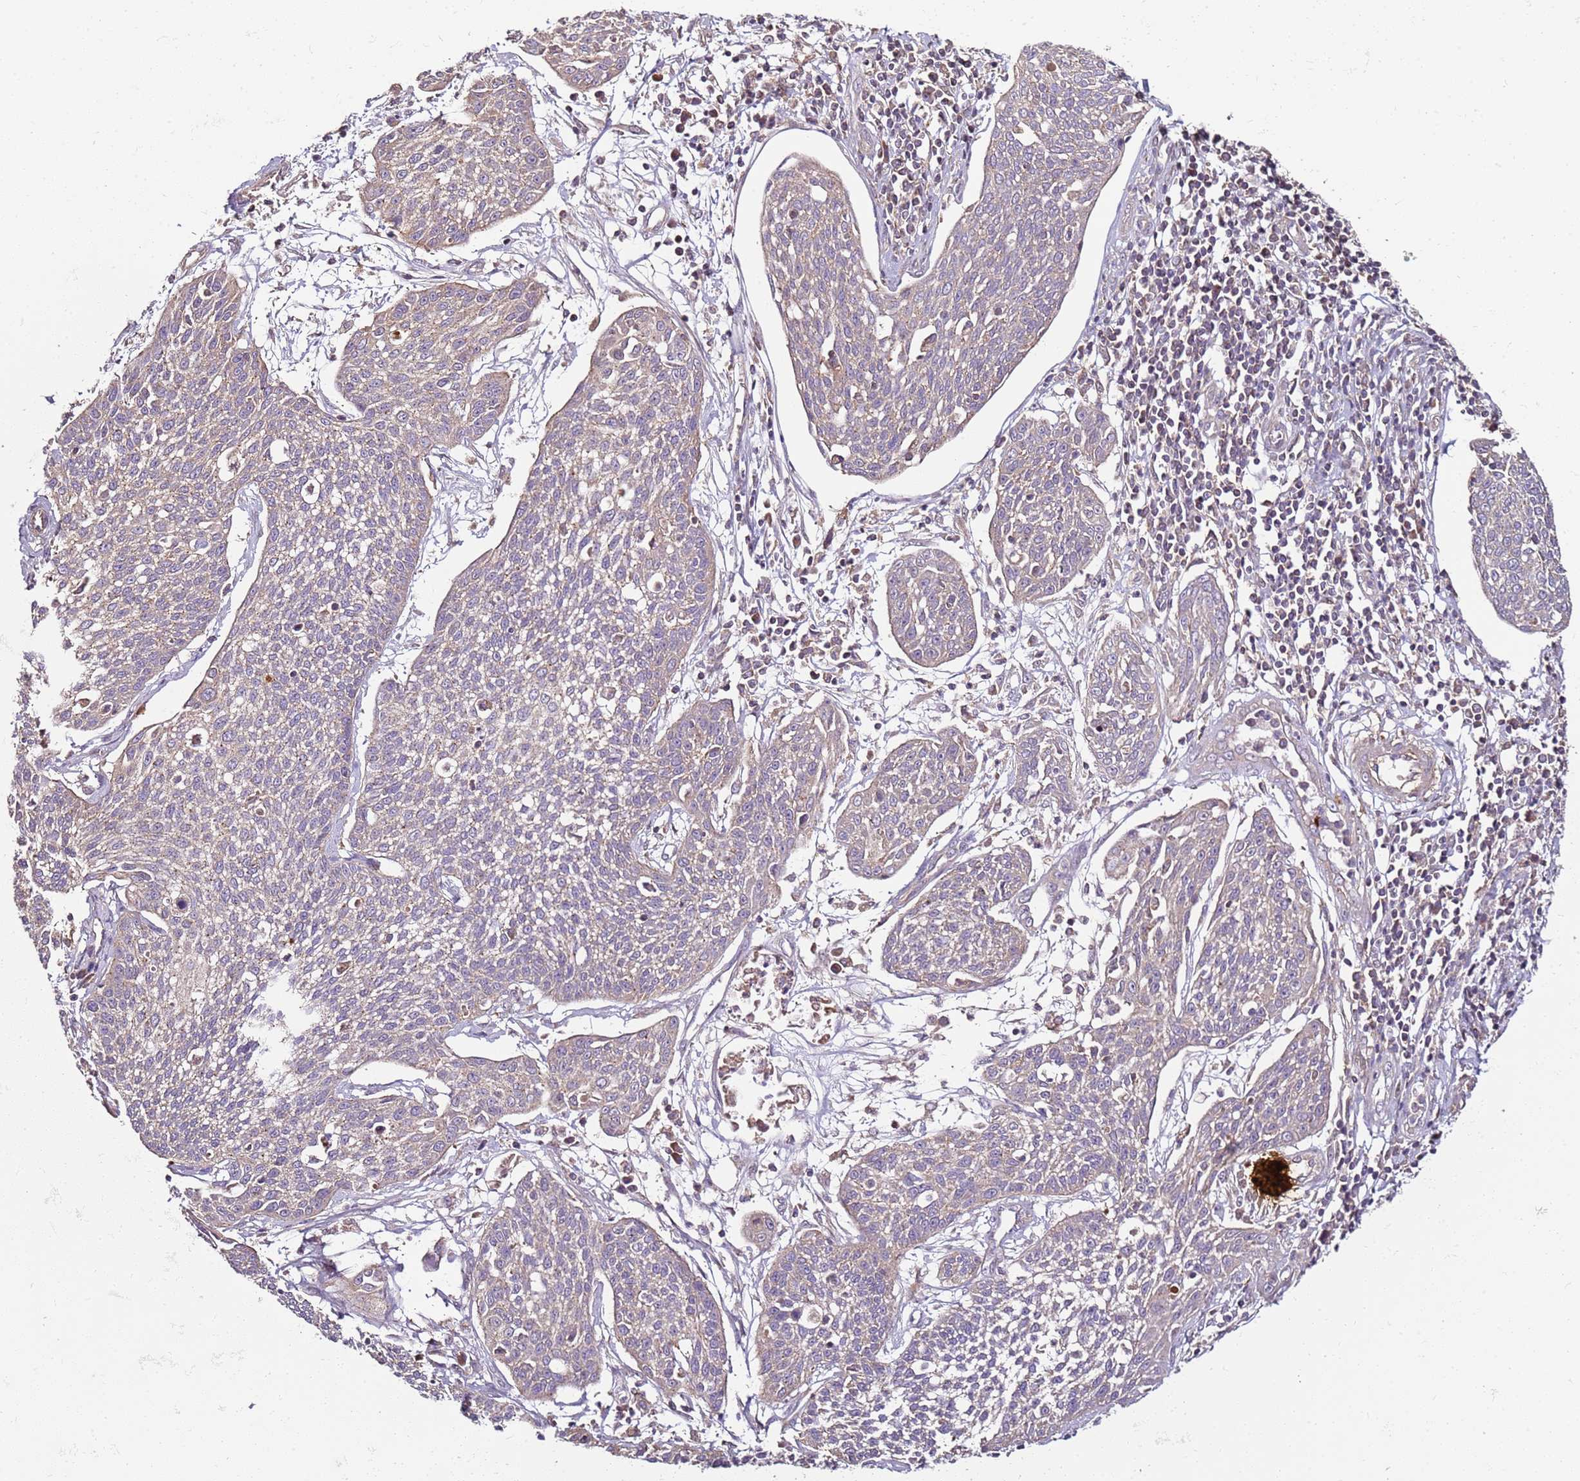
{"staining": {"intensity": "negative", "quantity": "none", "location": "none"}, "tissue": "cervical cancer", "cell_type": "Tumor cells", "image_type": "cancer", "snomed": [{"axis": "morphology", "description": "Squamous cell carcinoma, NOS"}, {"axis": "topography", "description": "Cervix"}], "caption": "A high-resolution image shows IHC staining of cervical cancer (squamous cell carcinoma), which displays no significant staining in tumor cells. The staining was performed using DAB (3,3'-diaminobenzidine) to visualize the protein expression in brown, while the nuclei were stained in blue with hematoxylin (Magnification: 20x).", "gene": "KRTAP21-3", "patient": {"sex": "female", "age": 34}}